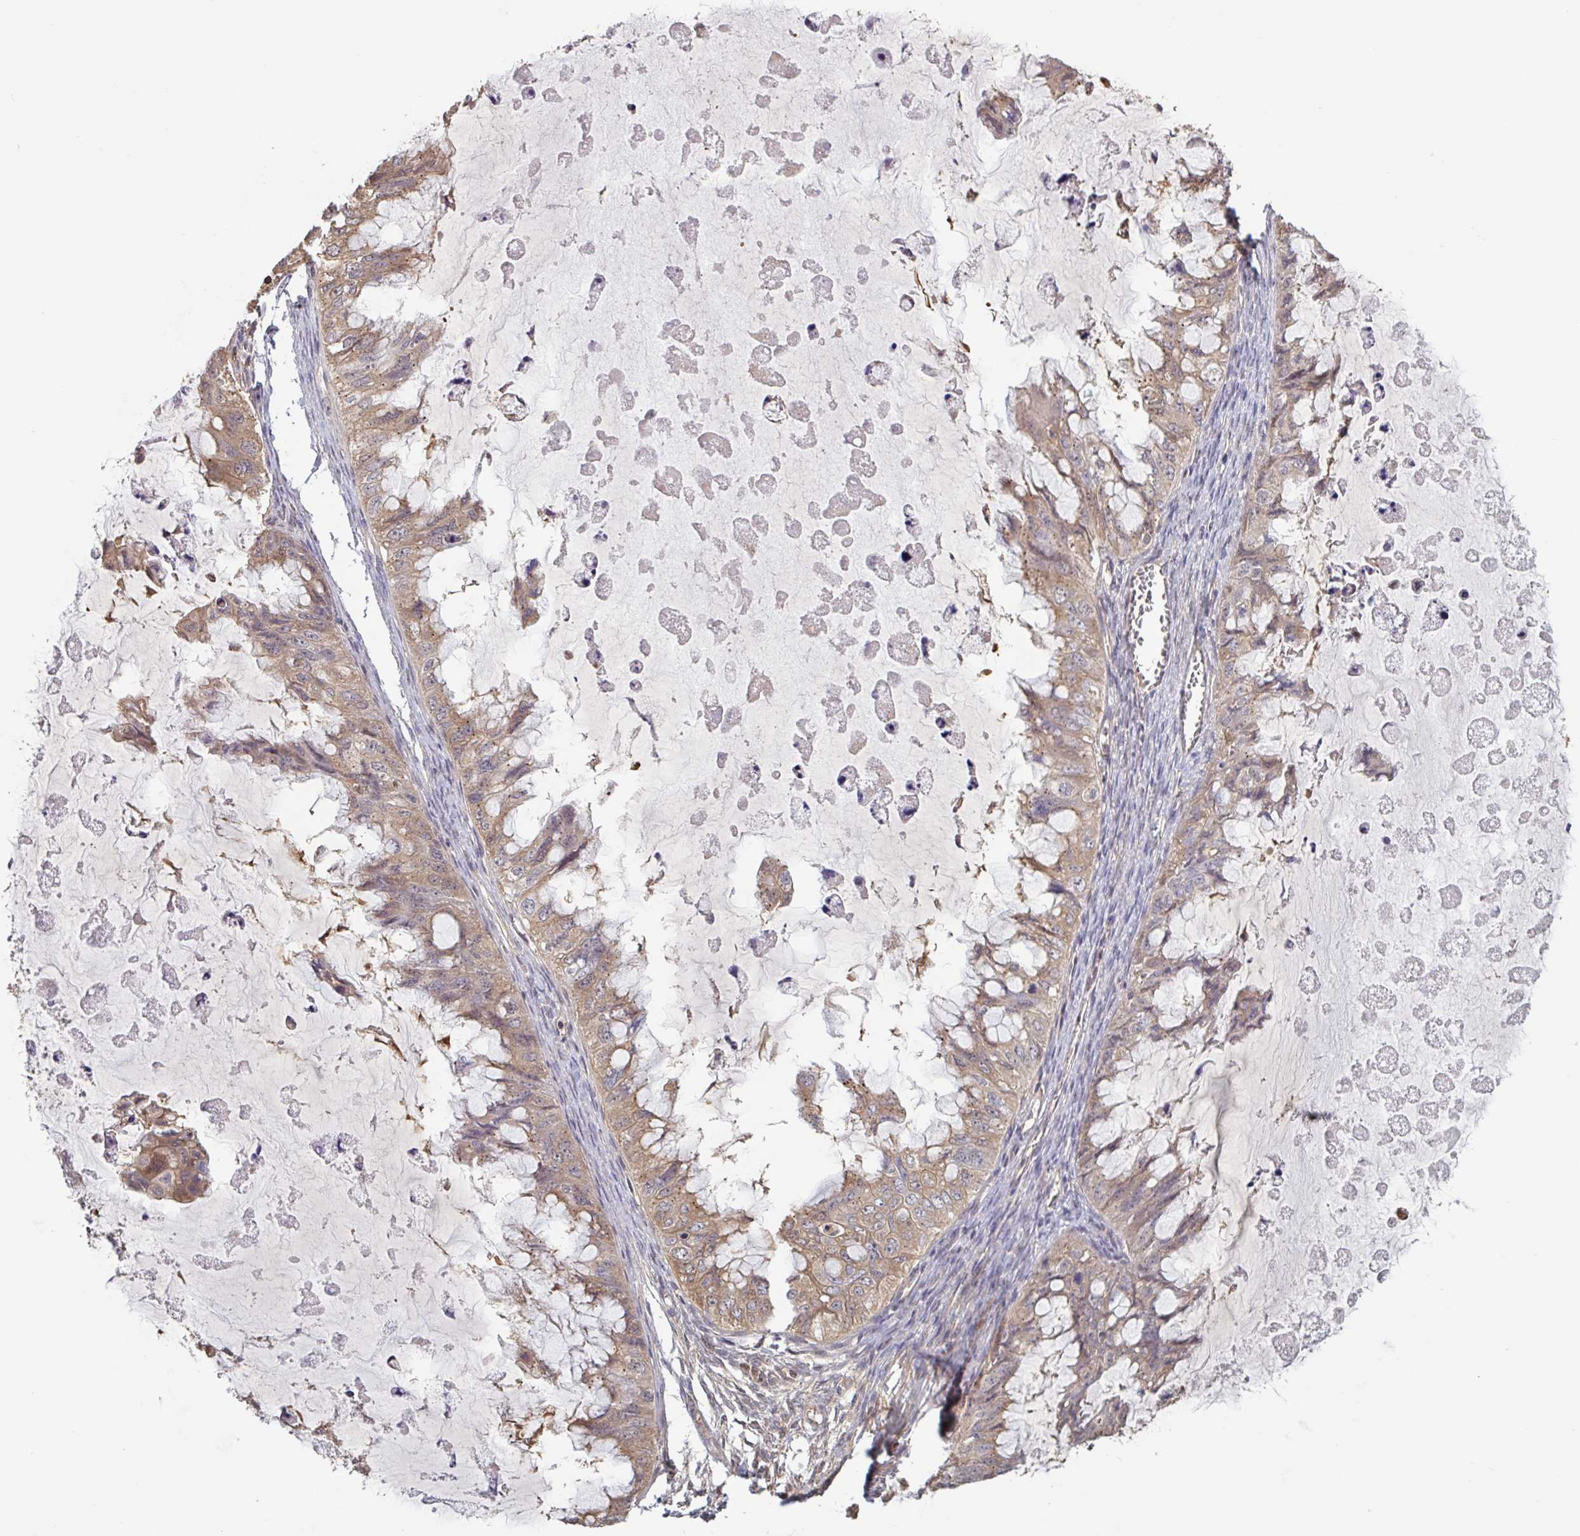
{"staining": {"intensity": "weak", "quantity": ">75%", "location": "cytoplasmic/membranous"}, "tissue": "ovarian cancer", "cell_type": "Tumor cells", "image_type": "cancer", "snomed": [{"axis": "morphology", "description": "Cystadenocarcinoma, mucinous, NOS"}, {"axis": "topography", "description": "Ovary"}], "caption": "A histopathology image of mucinous cystadenocarcinoma (ovarian) stained for a protein demonstrates weak cytoplasmic/membranous brown staining in tumor cells.", "gene": "OTOP2", "patient": {"sex": "female", "age": 72}}